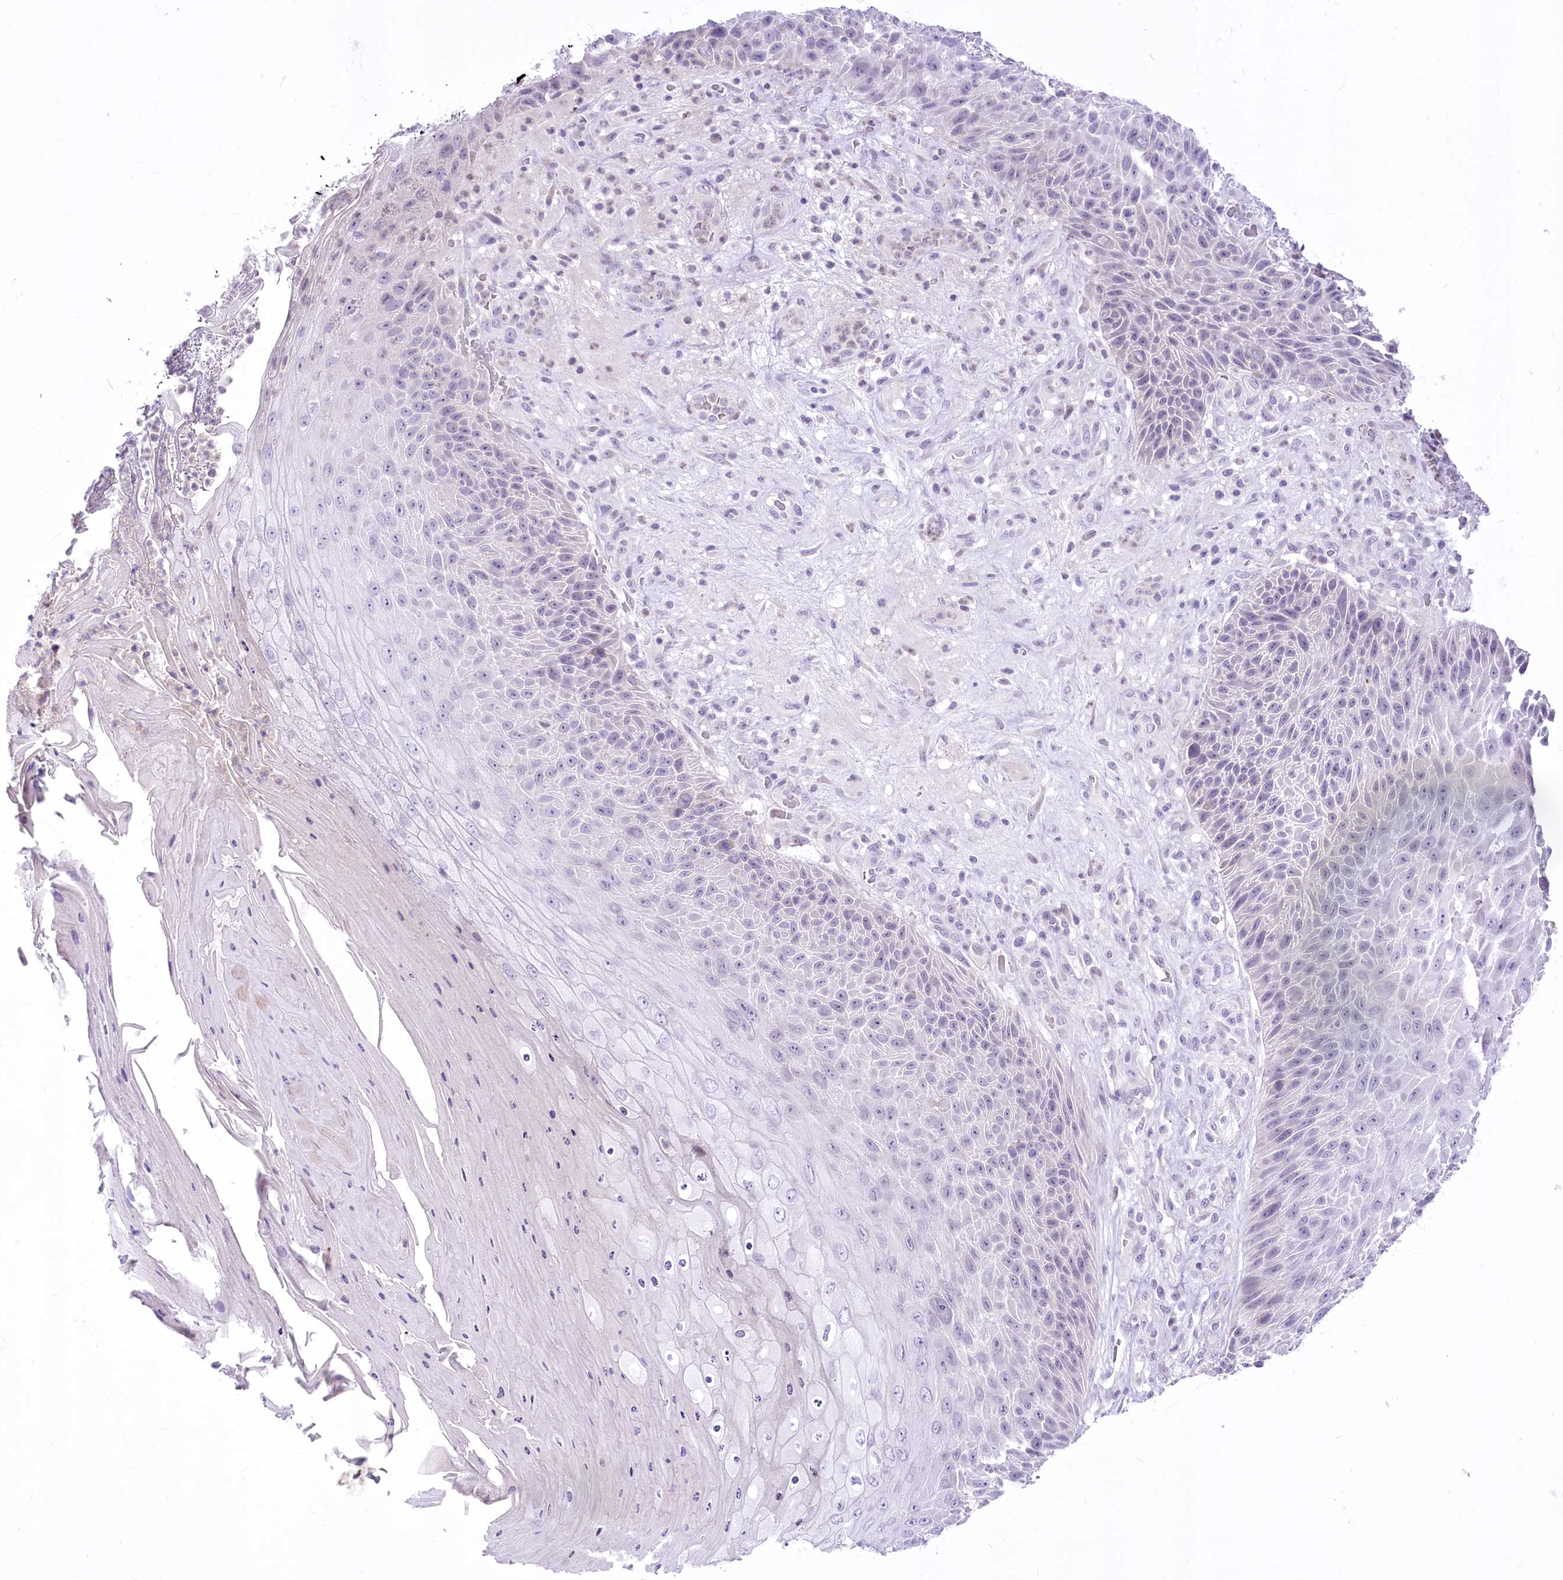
{"staining": {"intensity": "negative", "quantity": "none", "location": "none"}, "tissue": "skin cancer", "cell_type": "Tumor cells", "image_type": "cancer", "snomed": [{"axis": "morphology", "description": "Squamous cell carcinoma, NOS"}, {"axis": "topography", "description": "Skin"}], "caption": "Photomicrograph shows no protein staining in tumor cells of skin squamous cell carcinoma tissue.", "gene": "BEND7", "patient": {"sex": "female", "age": 88}}